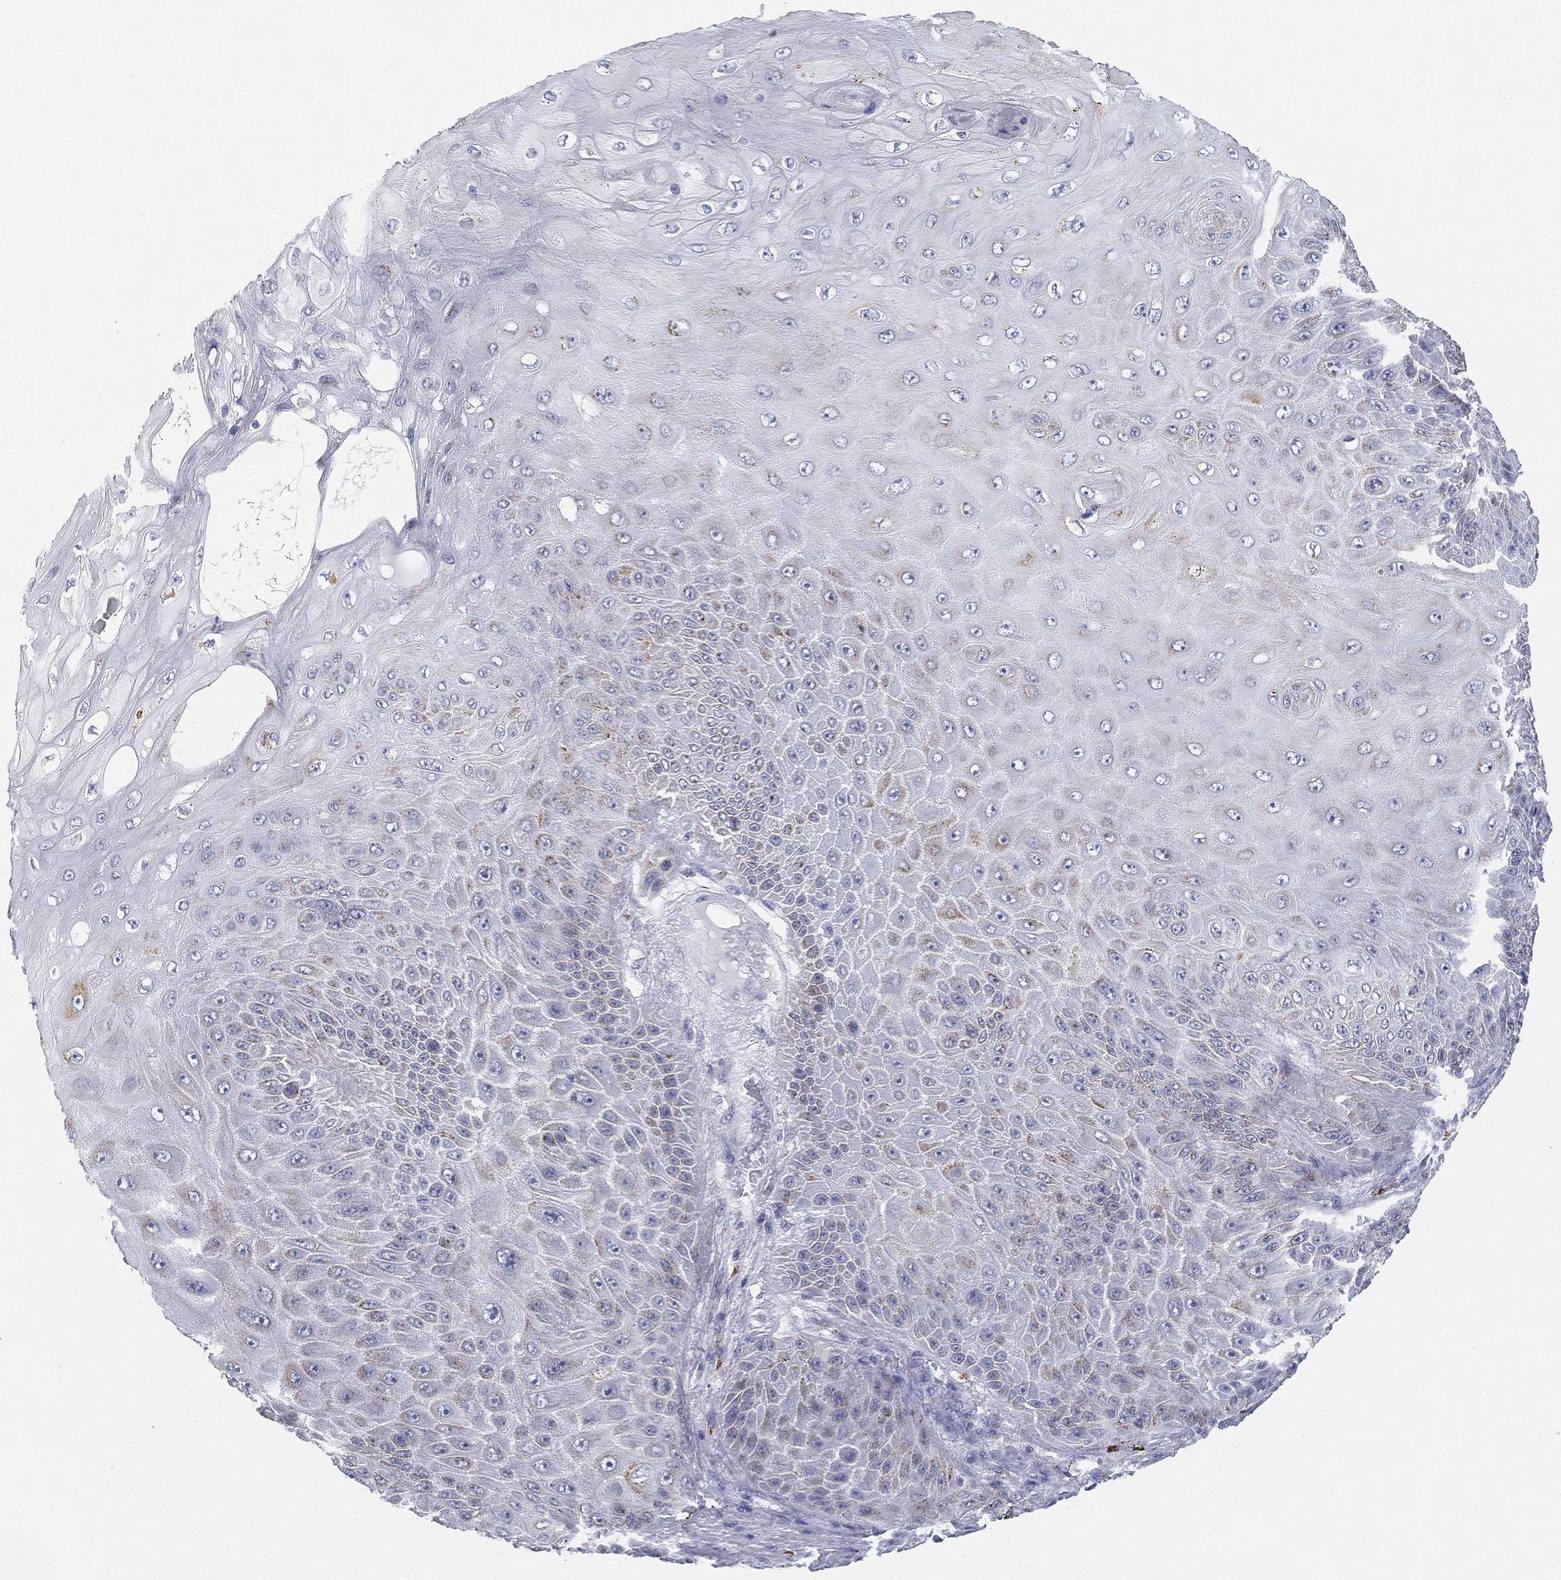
{"staining": {"intensity": "weak", "quantity": "<25%", "location": "cytoplasmic/membranous"}, "tissue": "skin cancer", "cell_type": "Tumor cells", "image_type": "cancer", "snomed": [{"axis": "morphology", "description": "Squamous cell carcinoma, NOS"}, {"axis": "topography", "description": "Skin"}], "caption": "The image shows no staining of tumor cells in skin cancer (squamous cell carcinoma).", "gene": "NPC2", "patient": {"sex": "male", "age": 62}}